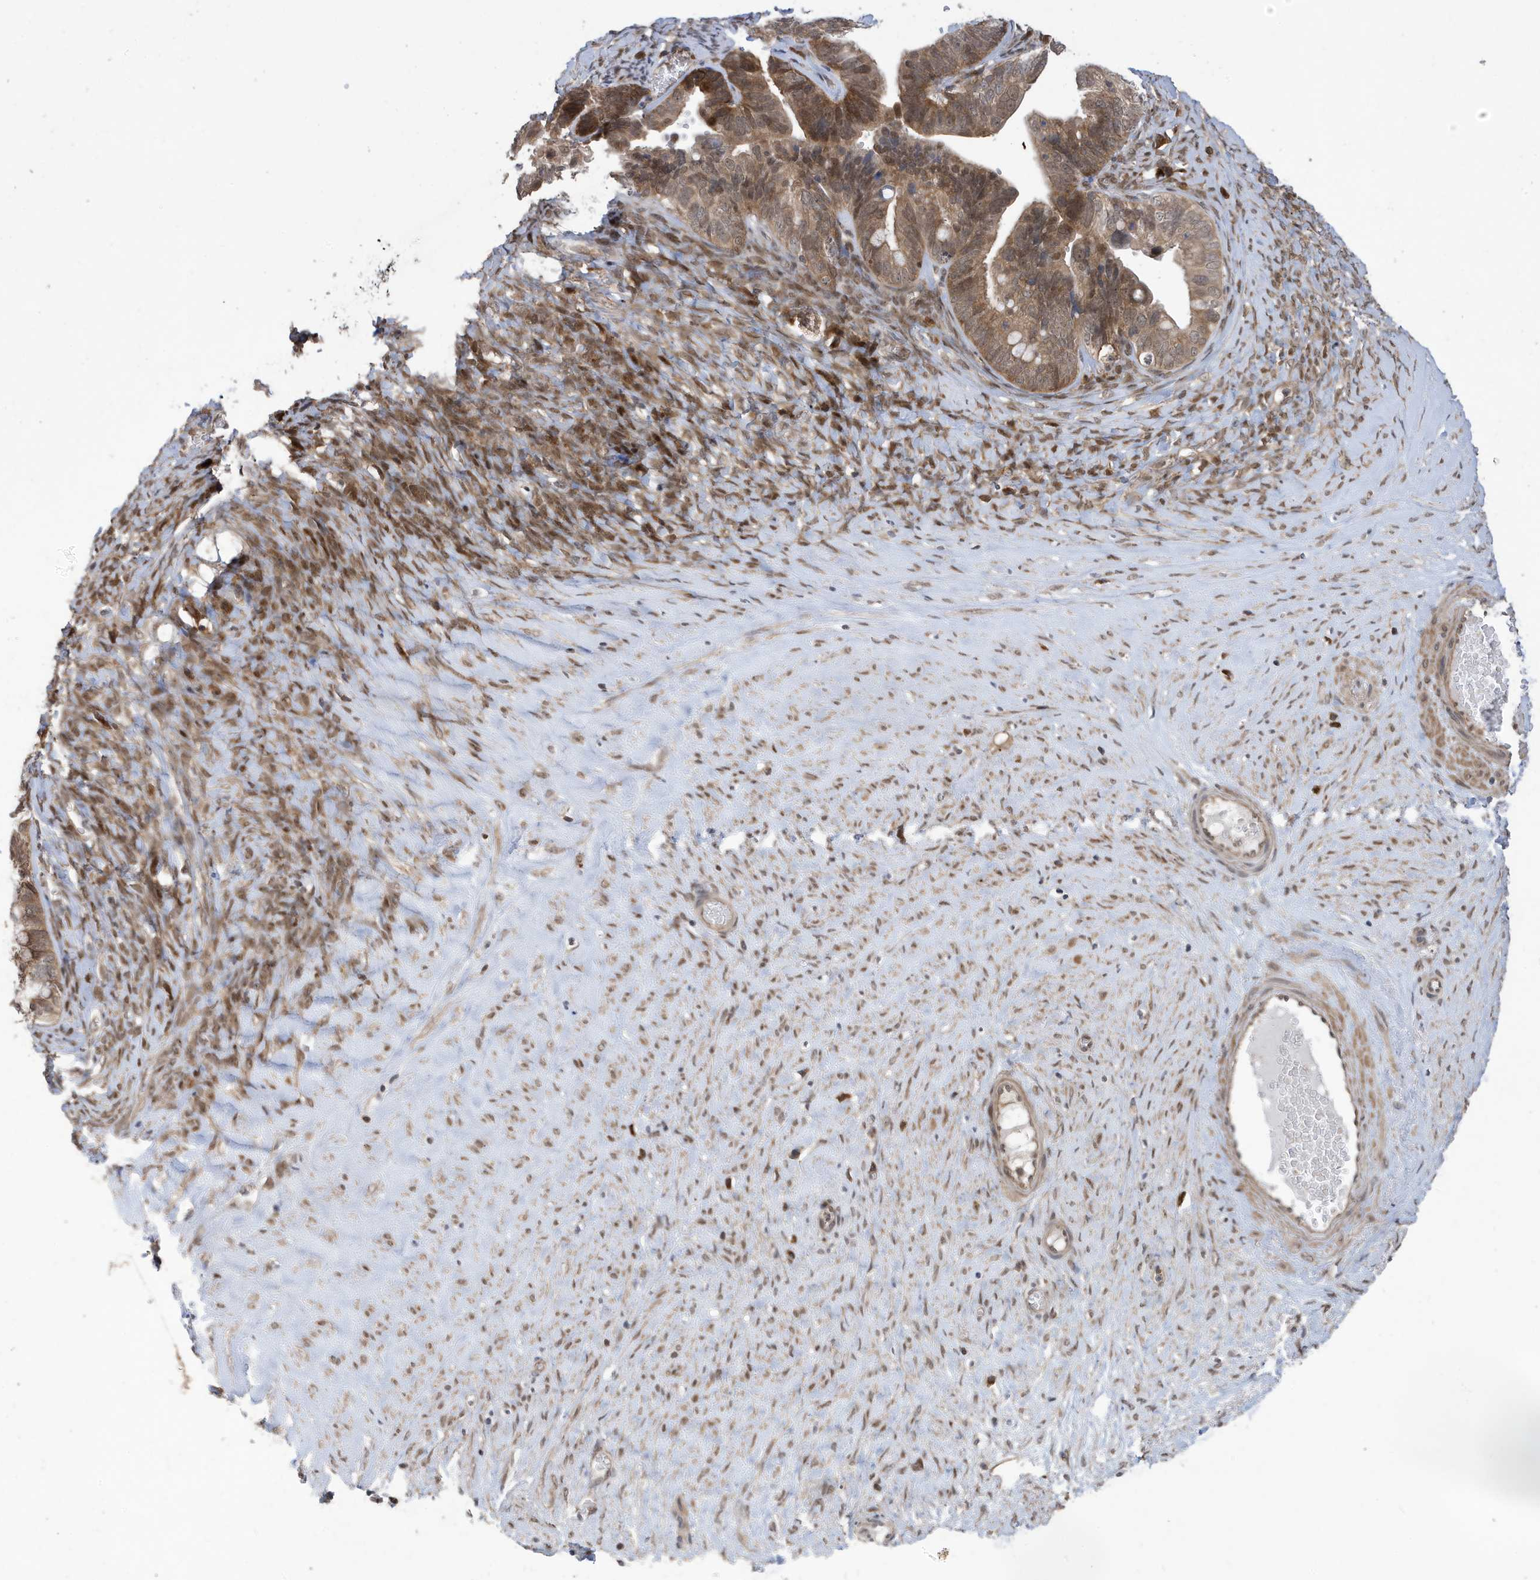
{"staining": {"intensity": "moderate", "quantity": ">75%", "location": "cytoplasmic/membranous,nuclear"}, "tissue": "ovarian cancer", "cell_type": "Tumor cells", "image_type": "cancer", "snomed": [{"axis": "morphology", "description": "Cystadenocarcinoma, serous, NOS"}, {"axis": "topography", "description": "Ovary"}], "caption": "IHC of ovarian cancer (serous cystadenocarcinoma) exhibits medium levels of moderate cytoplasmic/membranous and nuclear staining in approximately >75% of tumor cells.", "gene": "UBQLN1", "patient": {"sex": "female", "age": 56}}